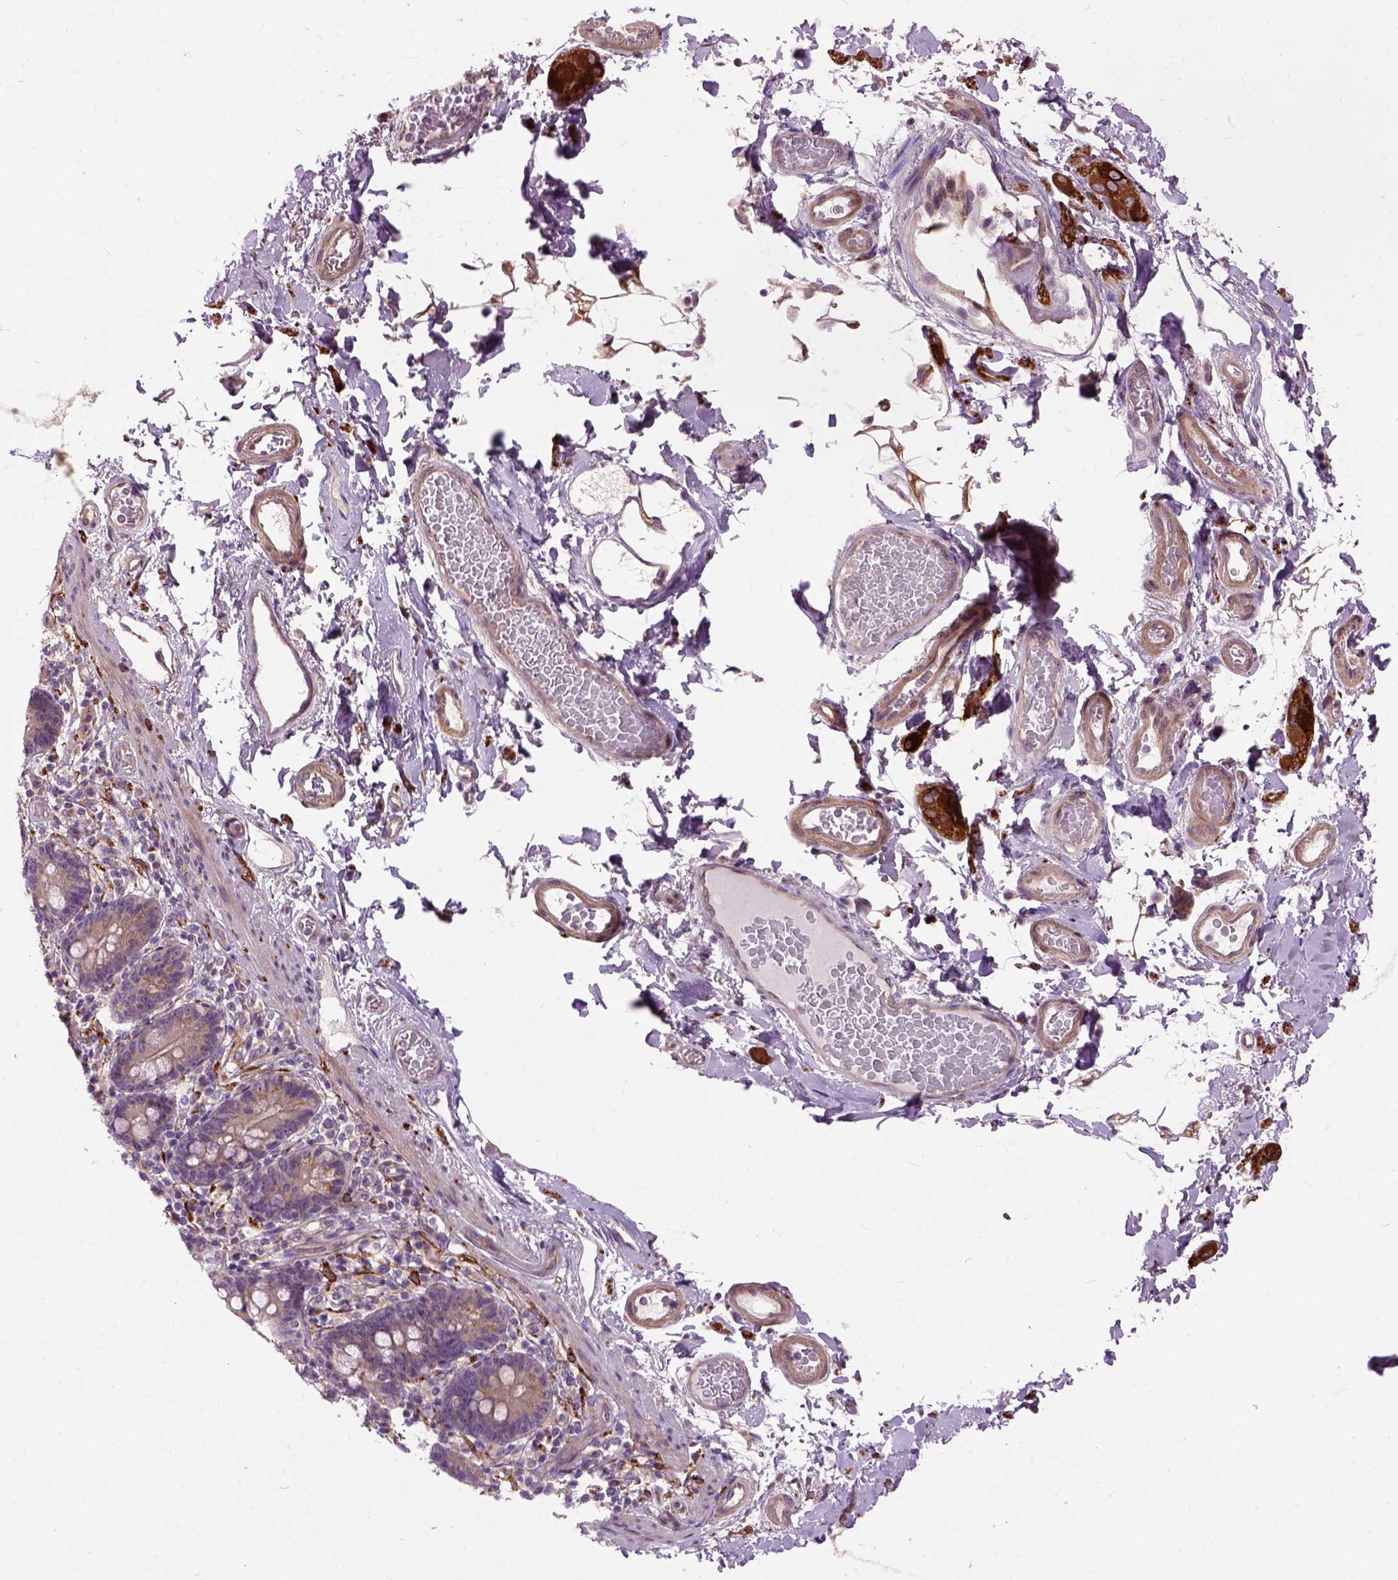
{"staining": {"intensity": "moderate", "quantity": "25%-75%", "location": "cytoplasmic/membranous"}, "tissue": "smooth muscle", "cell_type": "Smooth muscle cells", "image_type": "normal", "snomed": [{"axis": "morphology", "description": "Normal tissue, NOS"}, {"axis": "topography", "description": "Smooth muscle"}, {"axis": "topography", "description": "Colon"}], "caption": "Approximately 25%-75% of smooth muscle cells in unremarkable smooth muscle exhibit moderate cytoplasmic/membranous protein staining as visualized by brown immunohistochemical staining.", "gene": "MAPT", "patient": {"sex": "male", "age": 73}}